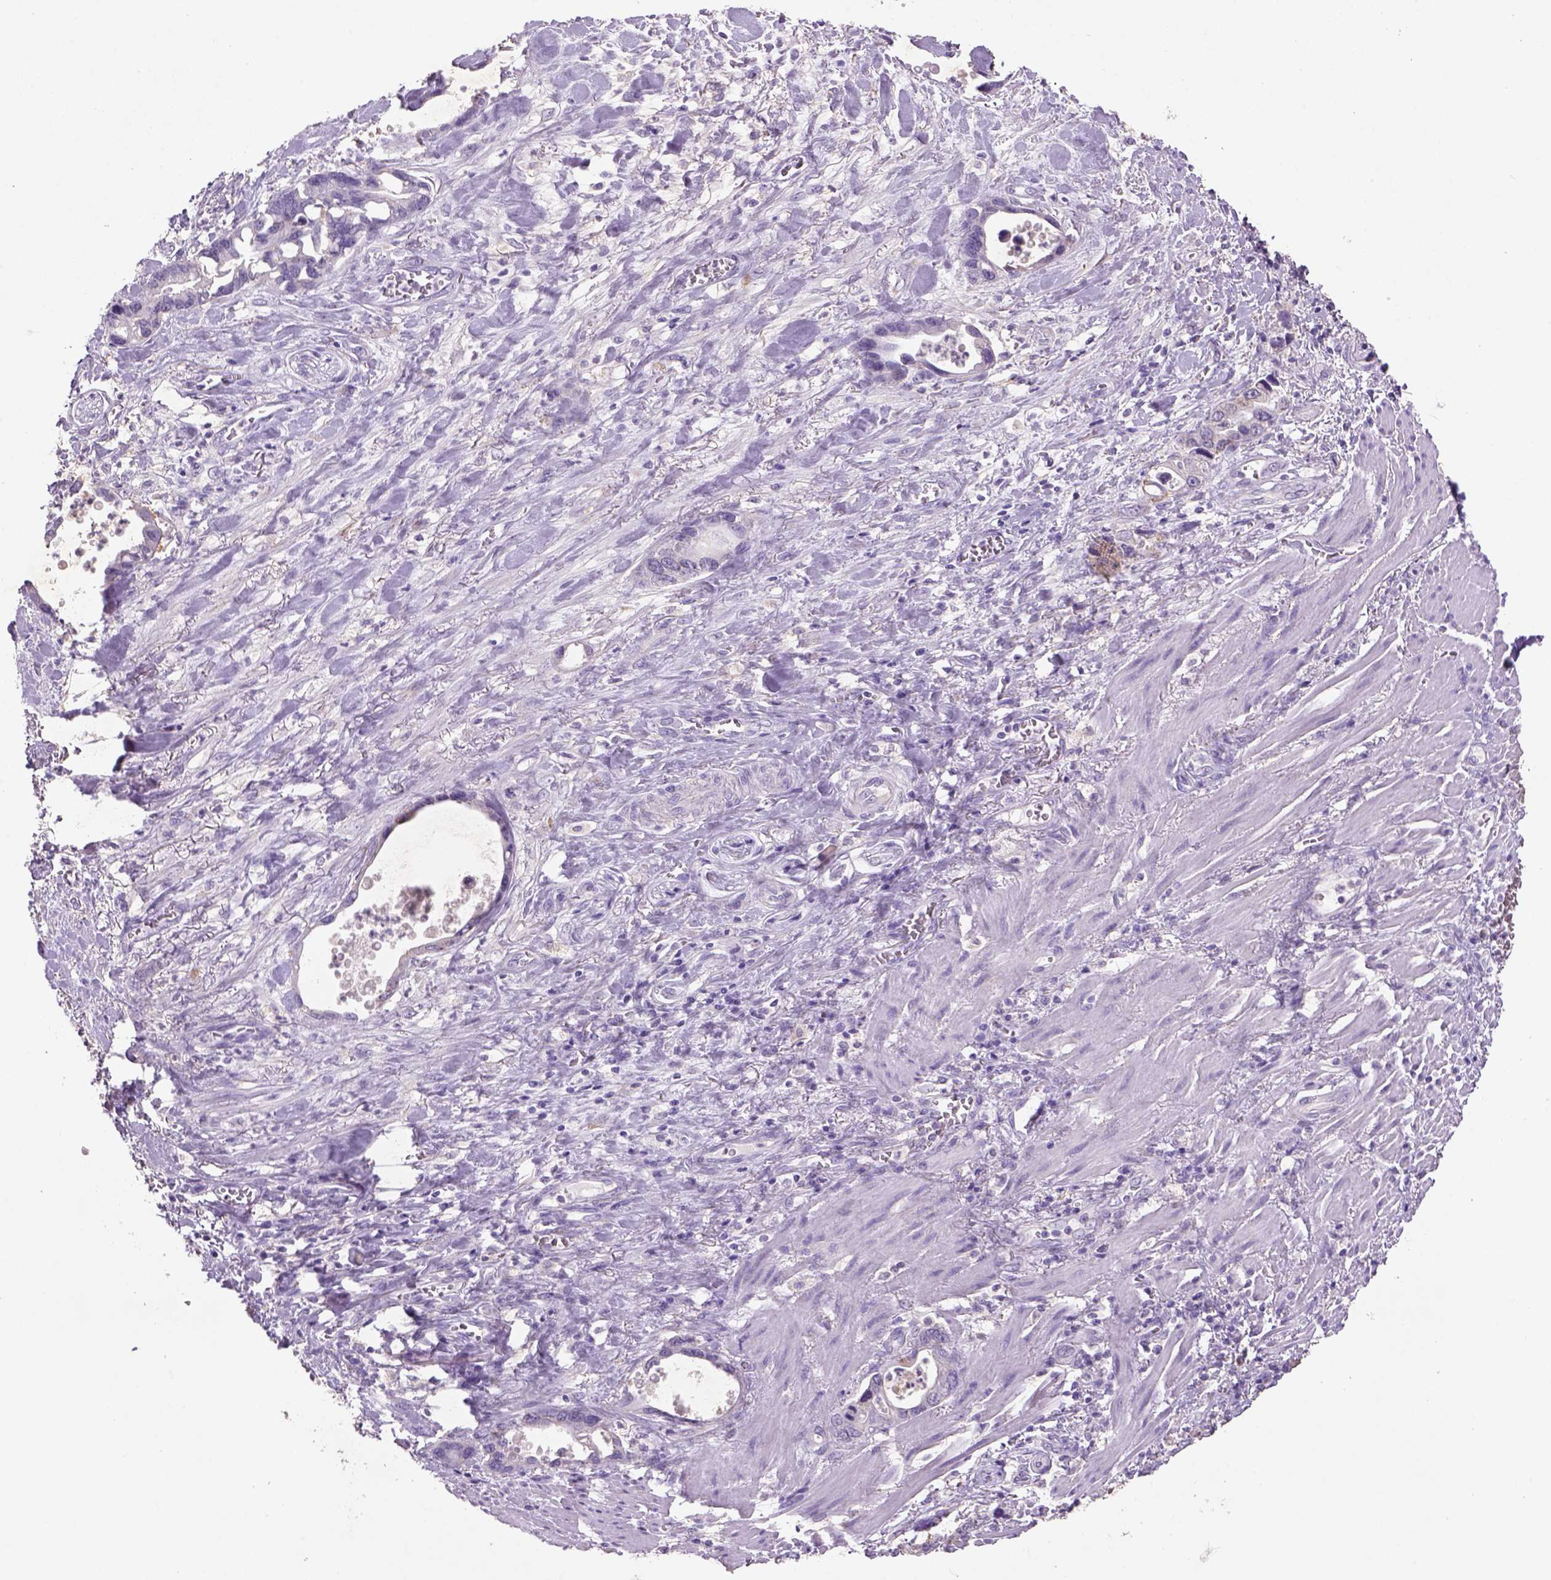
{"staining": {"intensity": "negative", "quantity": "none", "location": "none"}, "tissue": "stomach cancer", "cell_type": "Tumor cells", "image_type": "cancer", "snomed": [{"axis": "morphology", "description": "Normal tissue, NOS"}, {"axis": "morphology", "description": "Adenocarcinoma, NOS"}, {"axis": "topography", "description": "Esophagus"}, {"axis": "topography", "description": "Stomach, upper"}], "caption": "There is no significant staining in tumor cells of stomach cancer (adenocarcinoma).", "gene": "NAALAD2", "patient": {"sex": "male", "age": 74}}